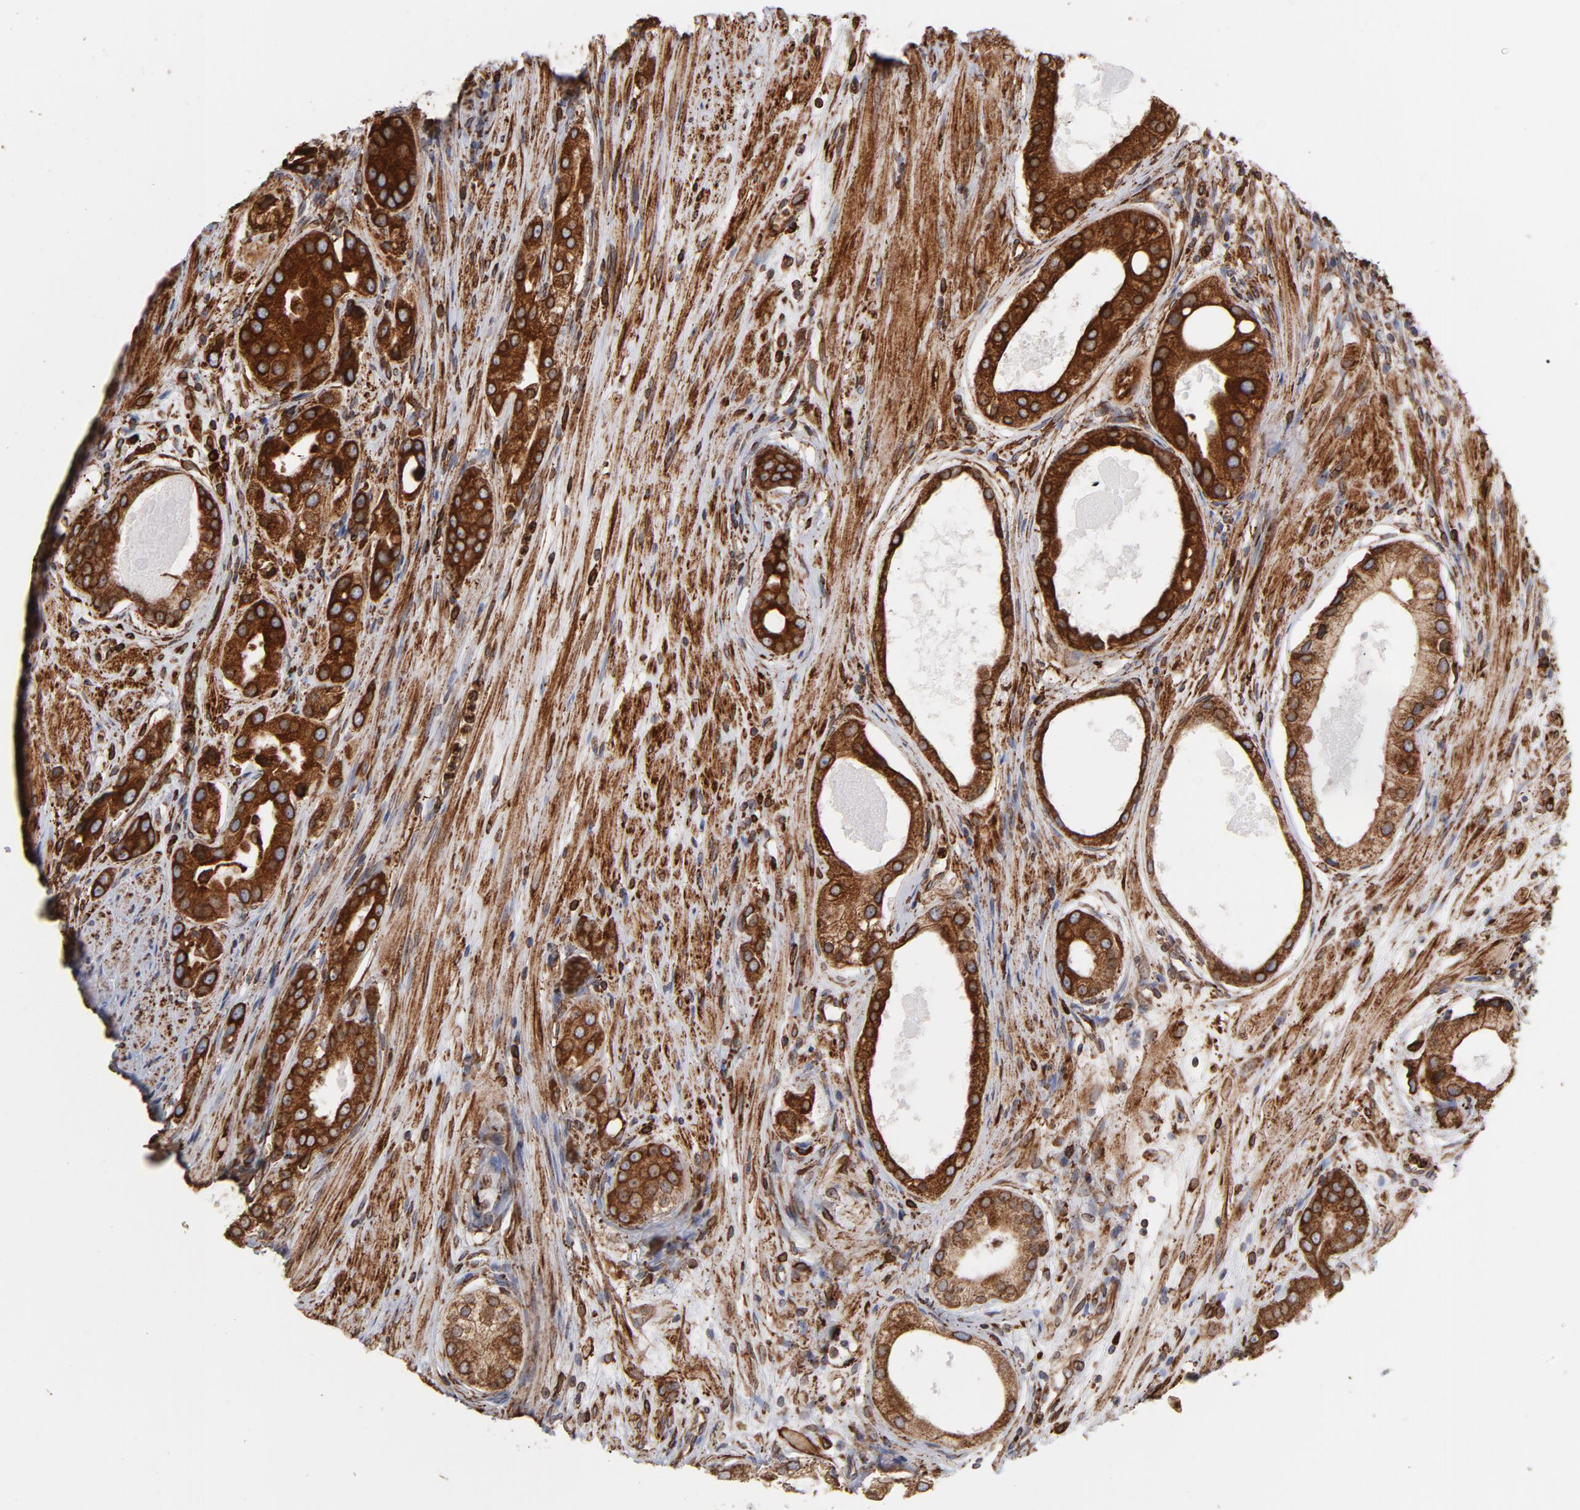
{"staining": {"intensity": "strong", "quantity": ">75%", "location": "cytoplasmic/membranous"}, "tissue": "prostate cancer", "cell_type": "Tumor cells", "image_type": "cancer", "snomed": [{"axis": "morphology", "description": "Adenocarcinoma, Medium grade"}, {"axis": "topography", "description": "Prostate"}], "caption": "Immunohistochemistry photomicrograph of human medium-grade adenocarcinoma (prostate) stained for a protein (brown), which demonstrates high levels of strong cytoplasmic/membranous staining in about >75% of tumor cells.", "gene": "CANX", "patient": {"sex": "male", "age": 53}}